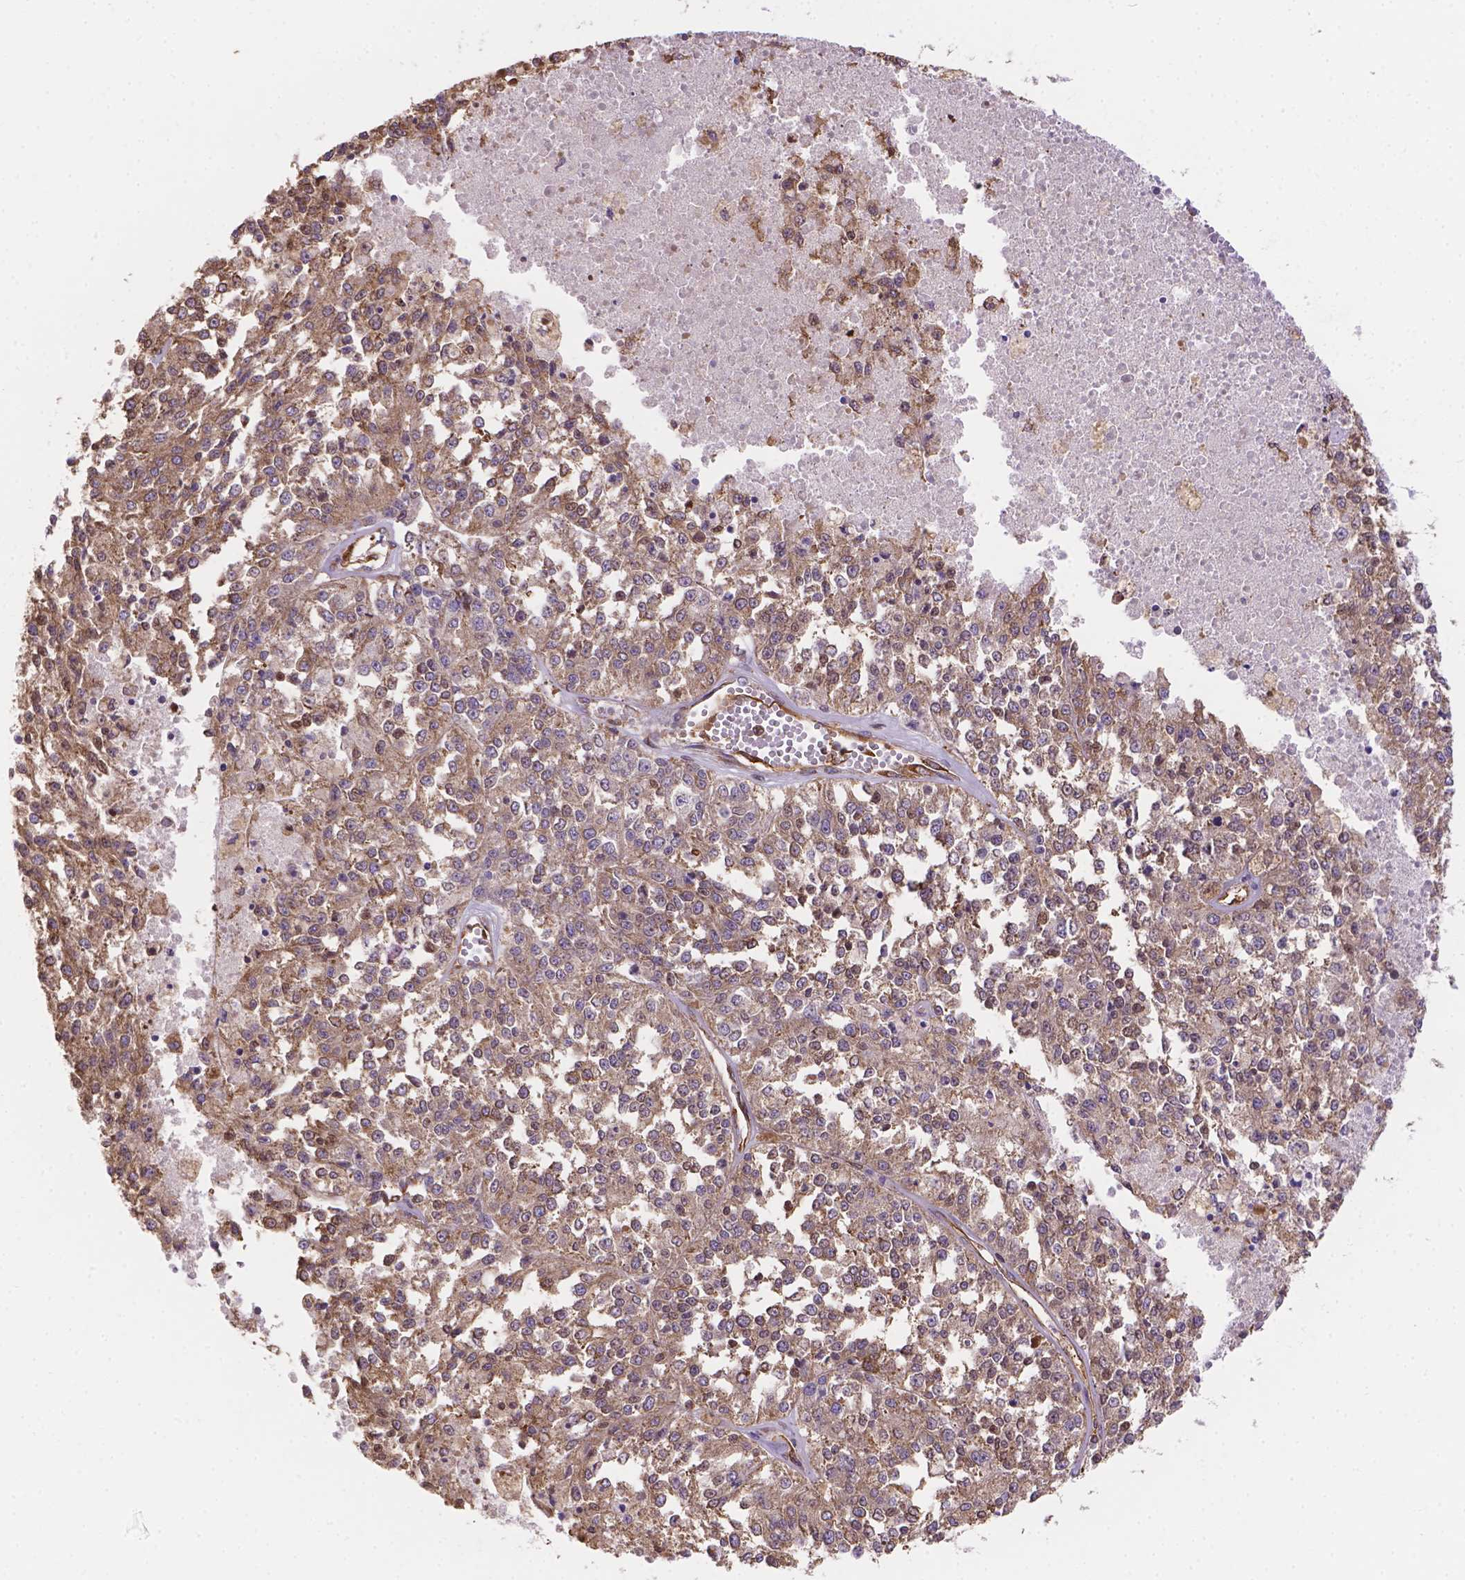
{"staining": {"intensity": "weak", "quantity": ">75%", "location": "cytoplasmic/membranous"}, "tissue": "melanoma", "cell_type": "Tumor cells", "image_type": "cancer", "snomed": [{"axis": "morphology", "description": "Malignant melanoma, Metastatic site"}, {"axis": "topography", "description": "Lymph node"}], "caption": "High-power microscopy captured an IHC micrograph of melanoma, revealing weak cytoplasmic/membranous expression in approximately >75% of tumor cells.", "gene": "DMWD", "patient": {"sex": "female", "age": 64}}